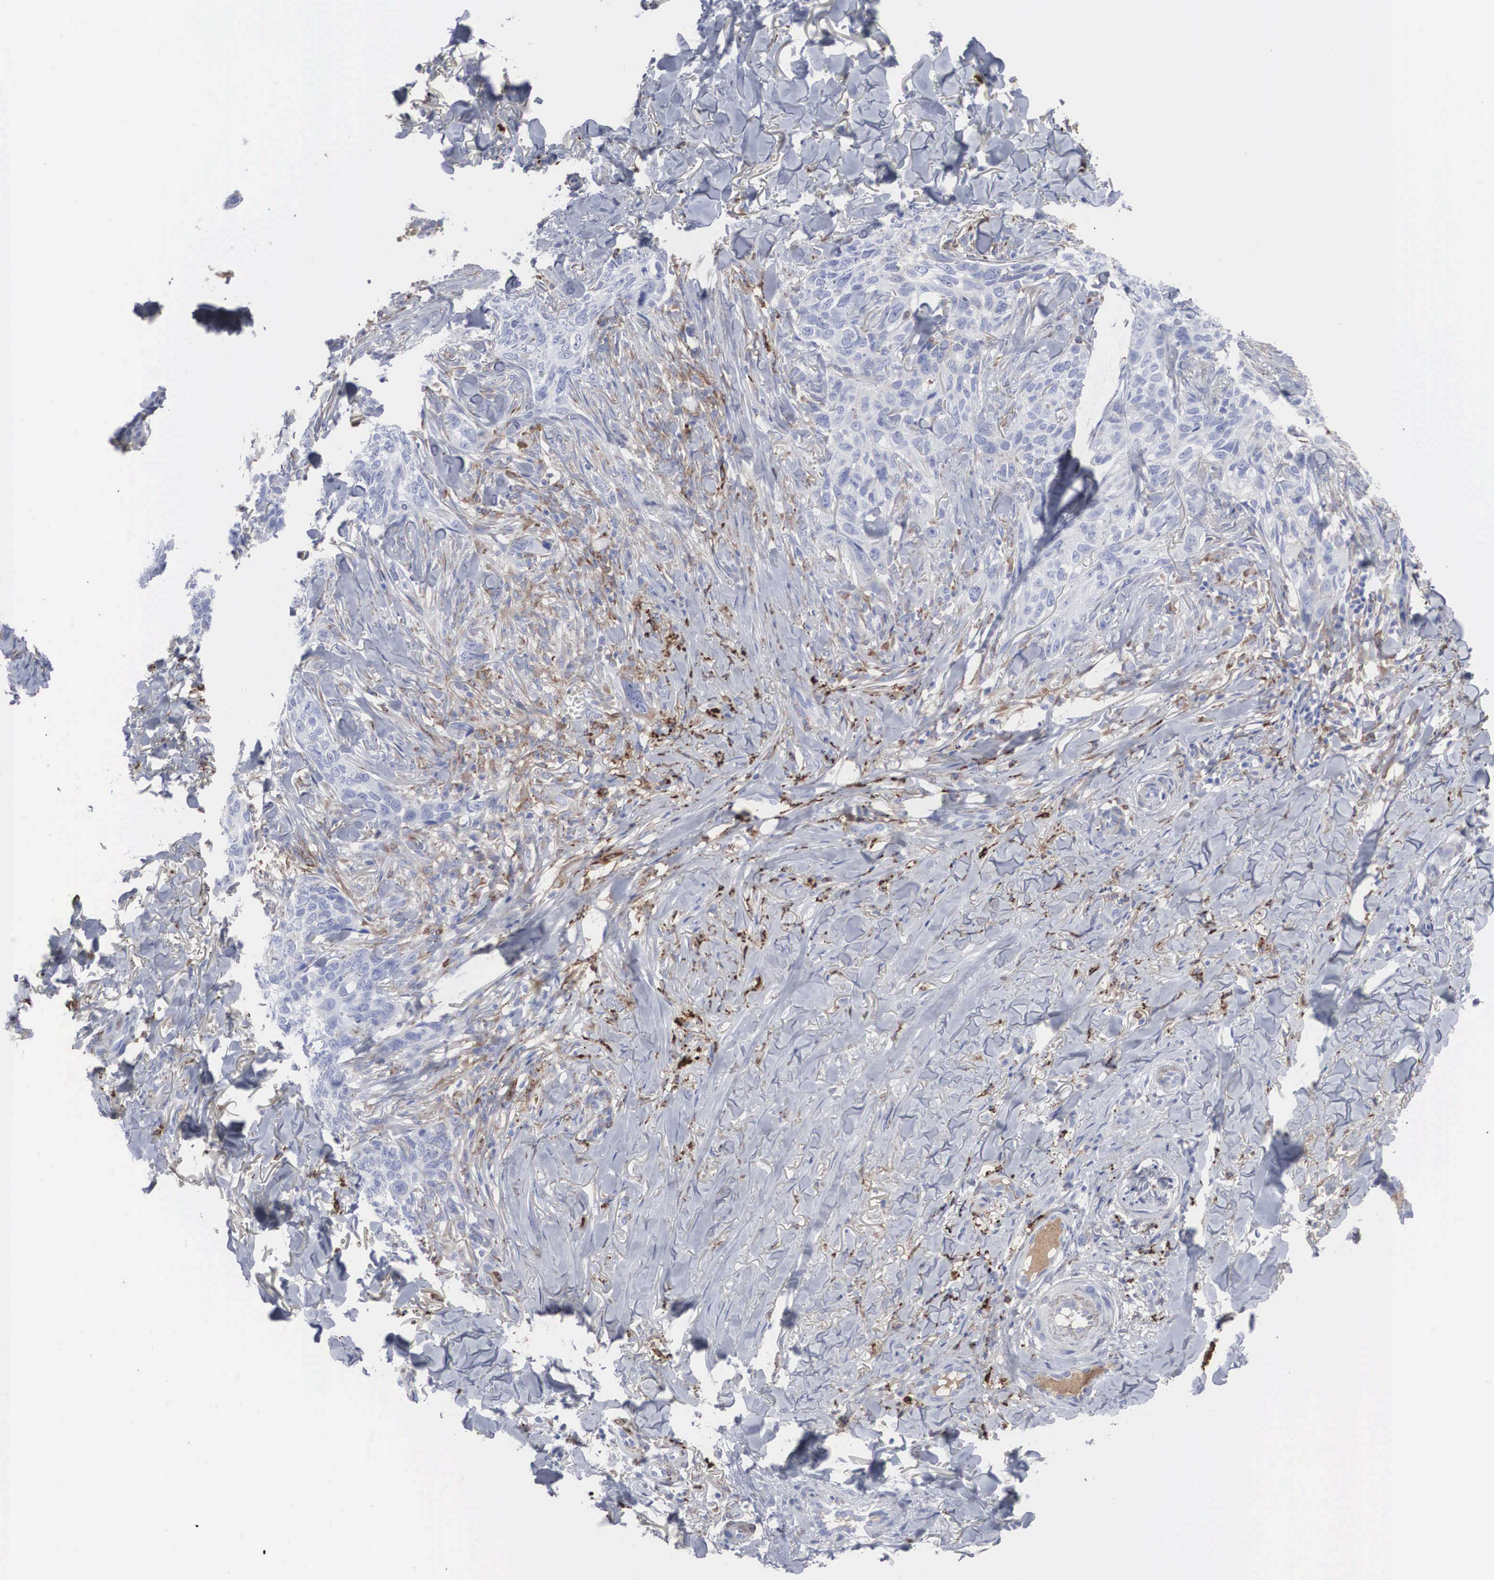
{"staining": {"intensity": "moderate", "quantity": "25%-75%", "location": "cytoplasmic/membranous"}, "tissue": "skin cancer", "cell_type": "Tumor cells", "image_type": "cancer", "snomed": [{"axis": "morphology", "description": "Normal tissue, NOS"}, {"axis": "morphology", "description": "Basal cell carcinoma"}, {"axis": "topography", "description": "Skin"}], "caption": "Protein staining of skin cancer tissue exhibits moderate cytoplasmic/membranous positivity in about 25%-75% of tumor cells.", "gene": "LGALS3BP", "patient": {"sex": "male", "age": 81}}